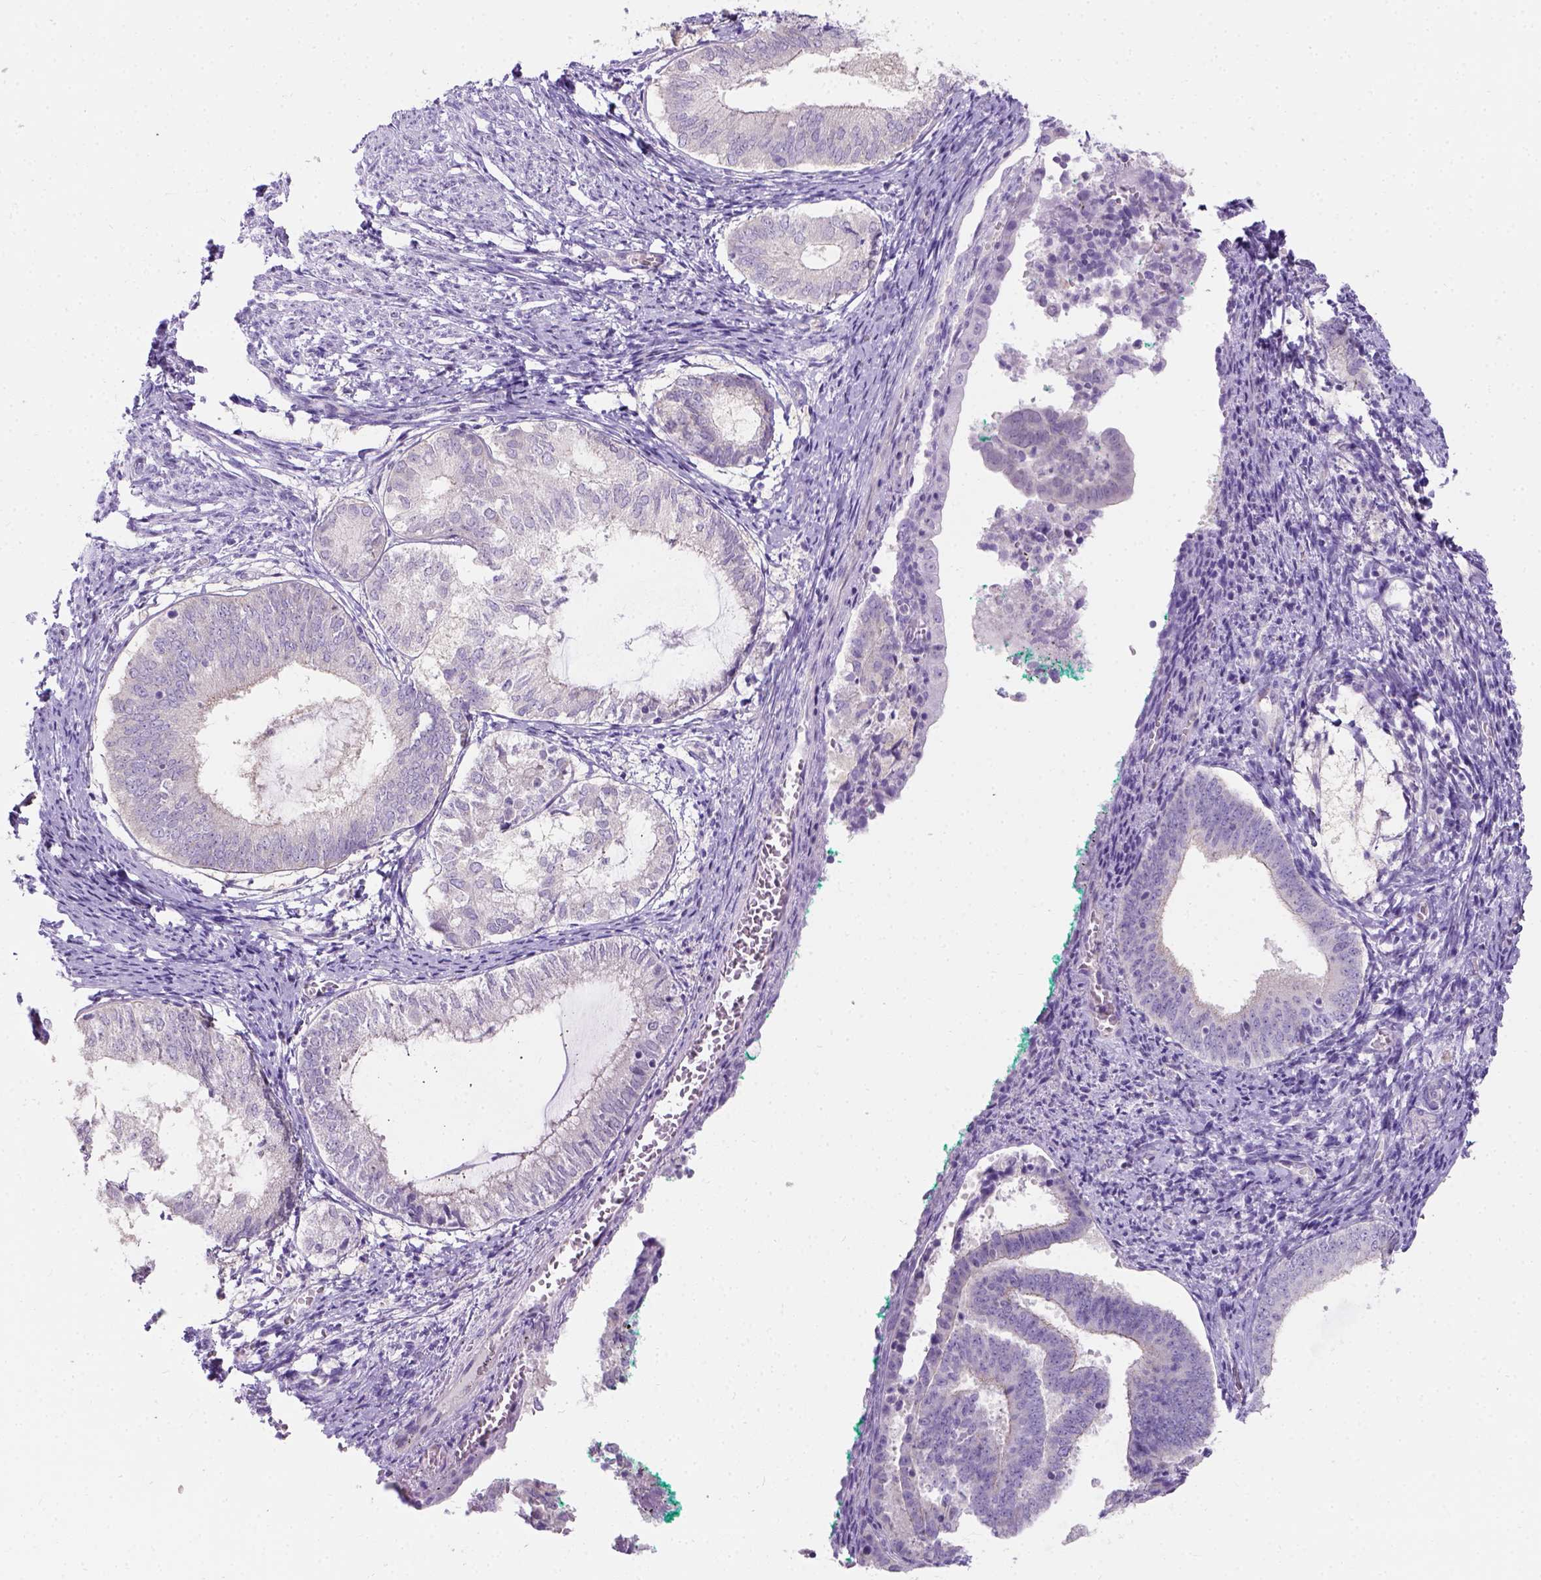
{"staining": {"intensity": "negative", "quantity": "none", "location": "none"}, "tissue": "endometrium", "cell_type": "Cells in endometrial stroma", "image_type": "normal", "snomed": [{"axis": "morphology", "description": "Normal tissue, NOS"}, {"axis": "topography", "description": "Endometrium"}], "caption": "Immunohistochemical staining of unremarkable human endometrium exhibits no significant positivity in cells in endometrial stroma.", "gene": "C20orf144", "patient": {"sex": "female", "age": 50}}